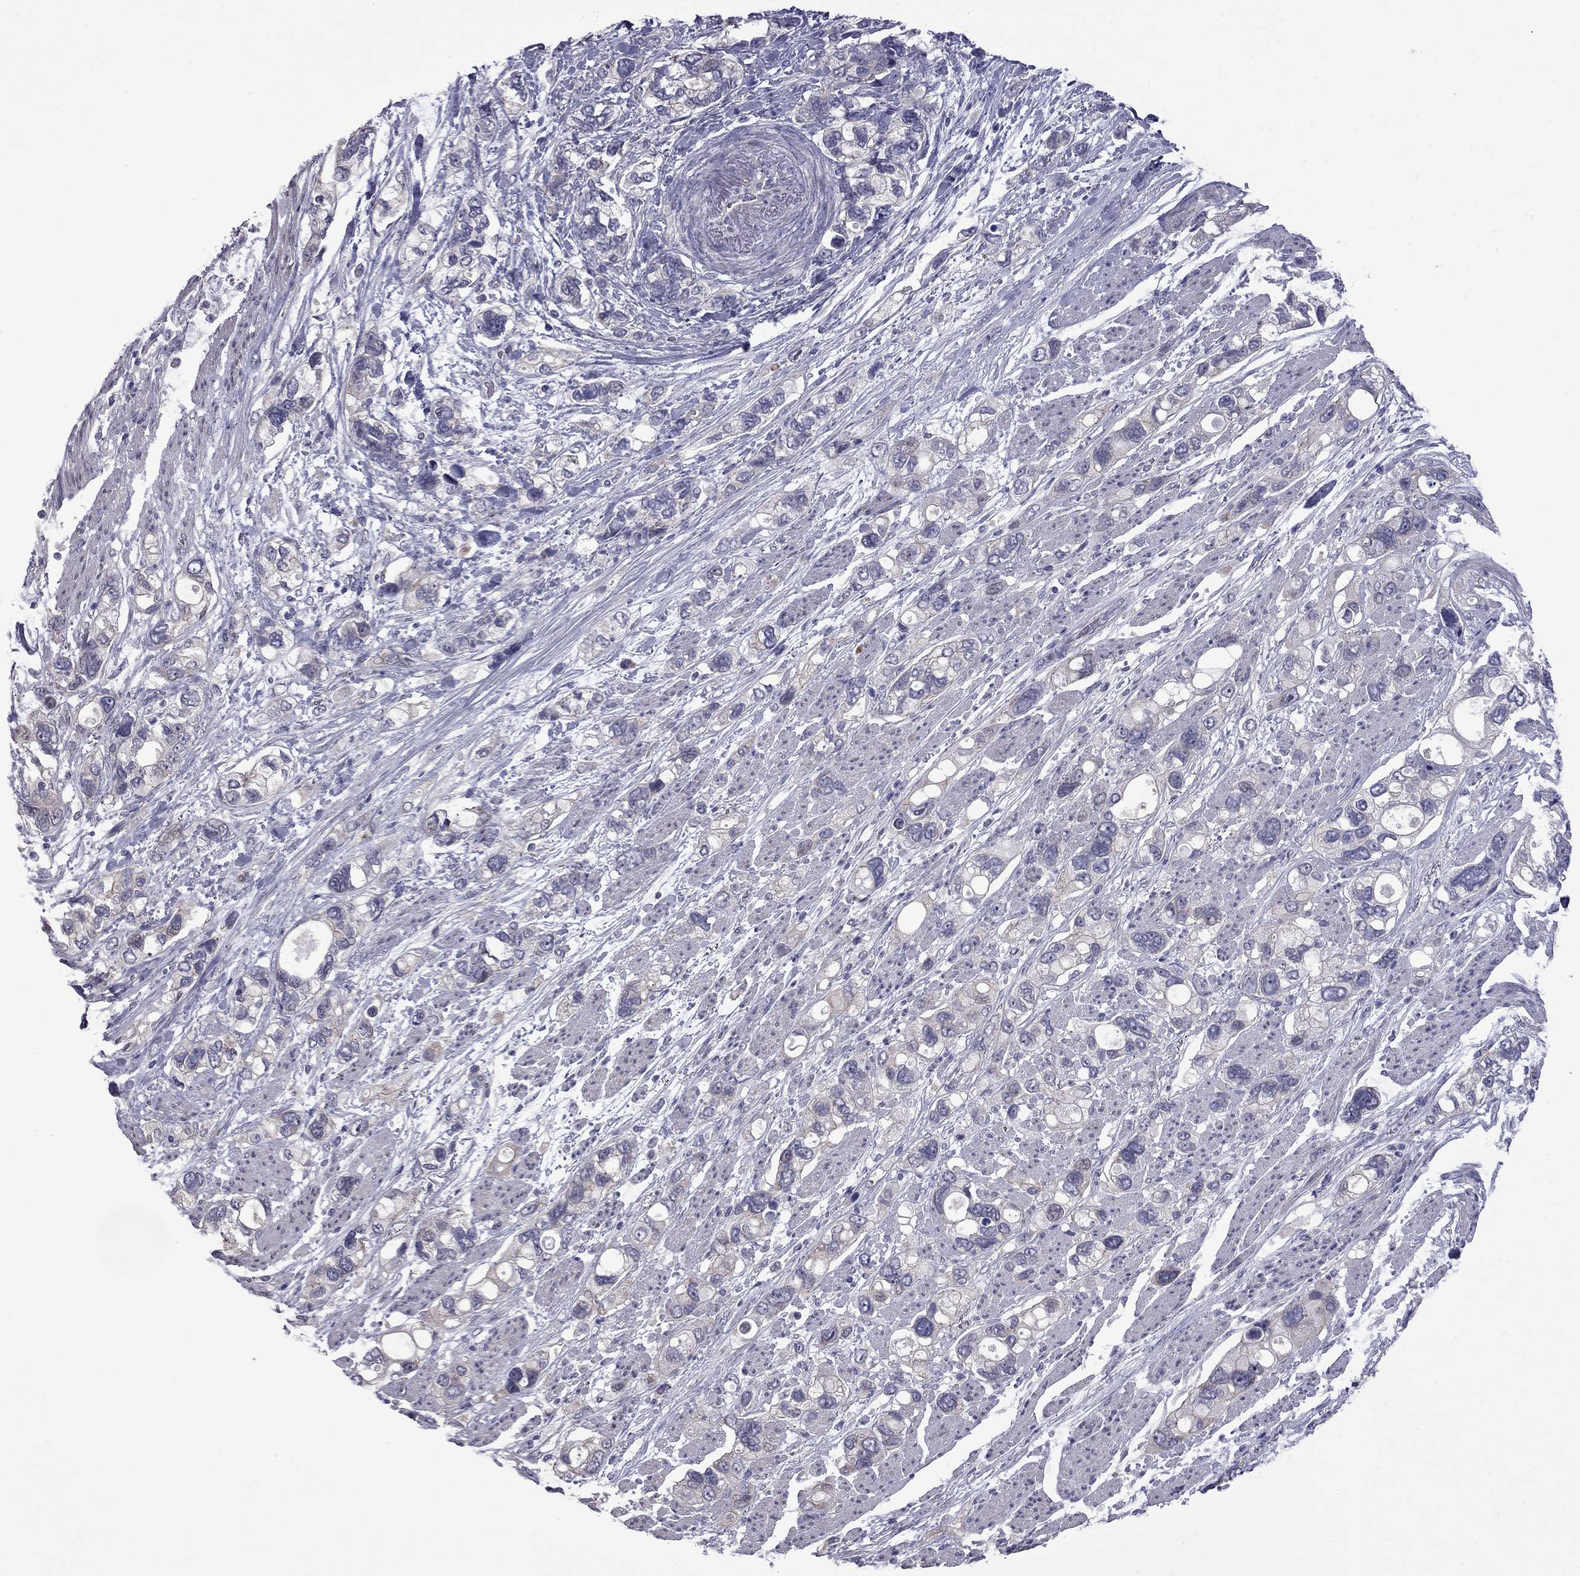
{"staining": {"intensity": "weak", "quantity": "<25%", "location": "cytoplasmic/membranous"}, "tissue": "stomach cancer", "cell_type": "Tumor cells", "image_type": "cancer", "snomed": [{"axis": "morphology", "description": "Adenocarcinoma, NOS"}, {"axis": "topography", "description": "Stomach, upper"}], "caption": "IHC of human stomach adenocarcinoma demonstrates no positivity in tumor cells.", "gene": "NRARP", "patient": {"sex": "female", "age": 81}}